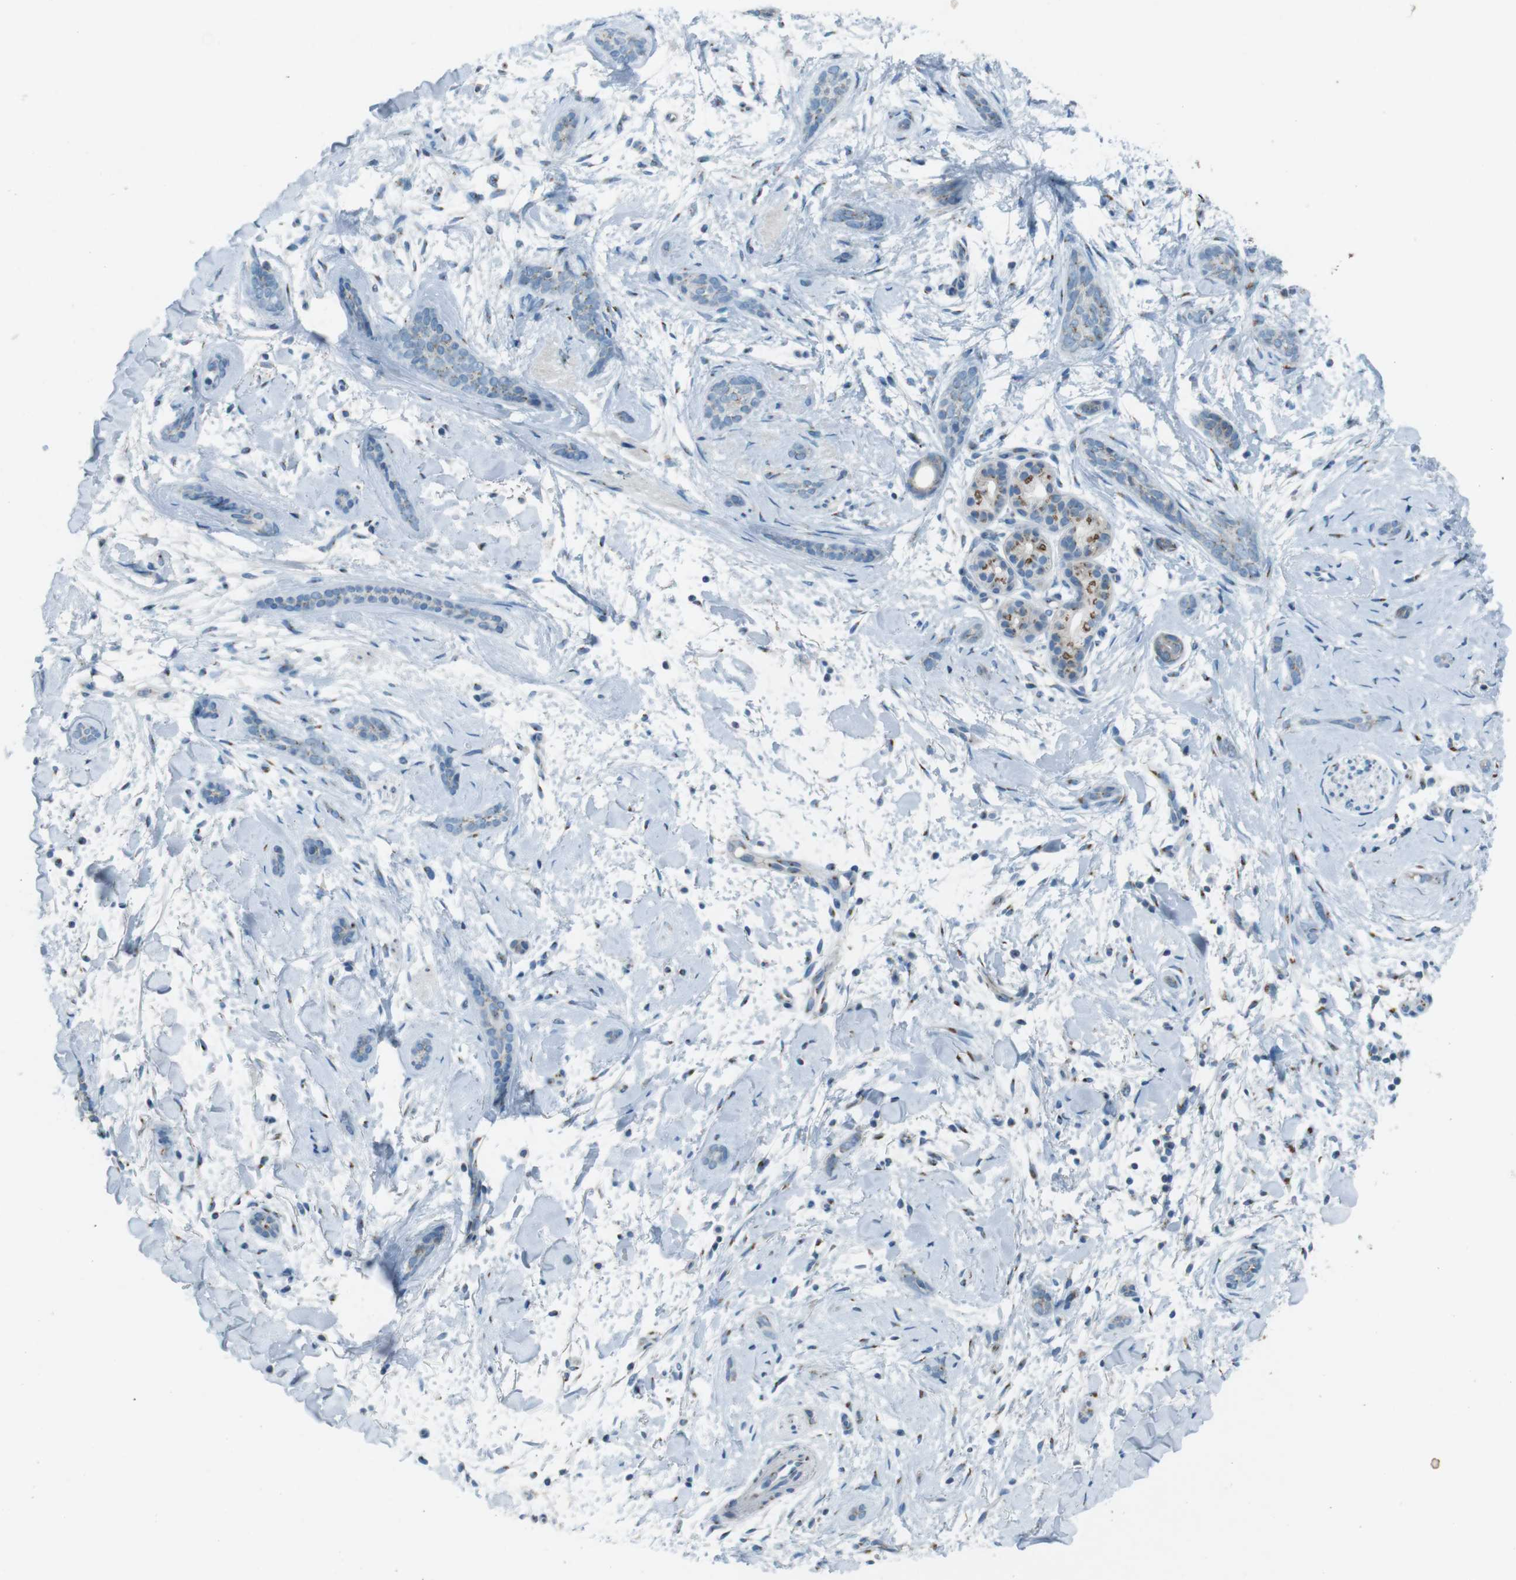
{"staining": {"intensity": "weak", "quantity": "25%-75%", "location": "cytoplasmic/membranous"}, "tissue": "skin cancer", "cell_type": "Tumor cells", "image_type": "cancer", "snomed": [{"axis": "morphology", "description": "Basal cell carcinoma"}, {"axis": "morphology", "description": "Adnexal tumor, benign"}, {"axis": "topography", "description": "Skin"}], "caption": "This image displays immunohistochemistry staining of basal cell carcinoma (skin), with low weak cytoplasmic/membranous staining in approximately 25%-75% of tumor cells.", "gene": "TXNDC15", "patient": {"sex": "female", "age": 42}}